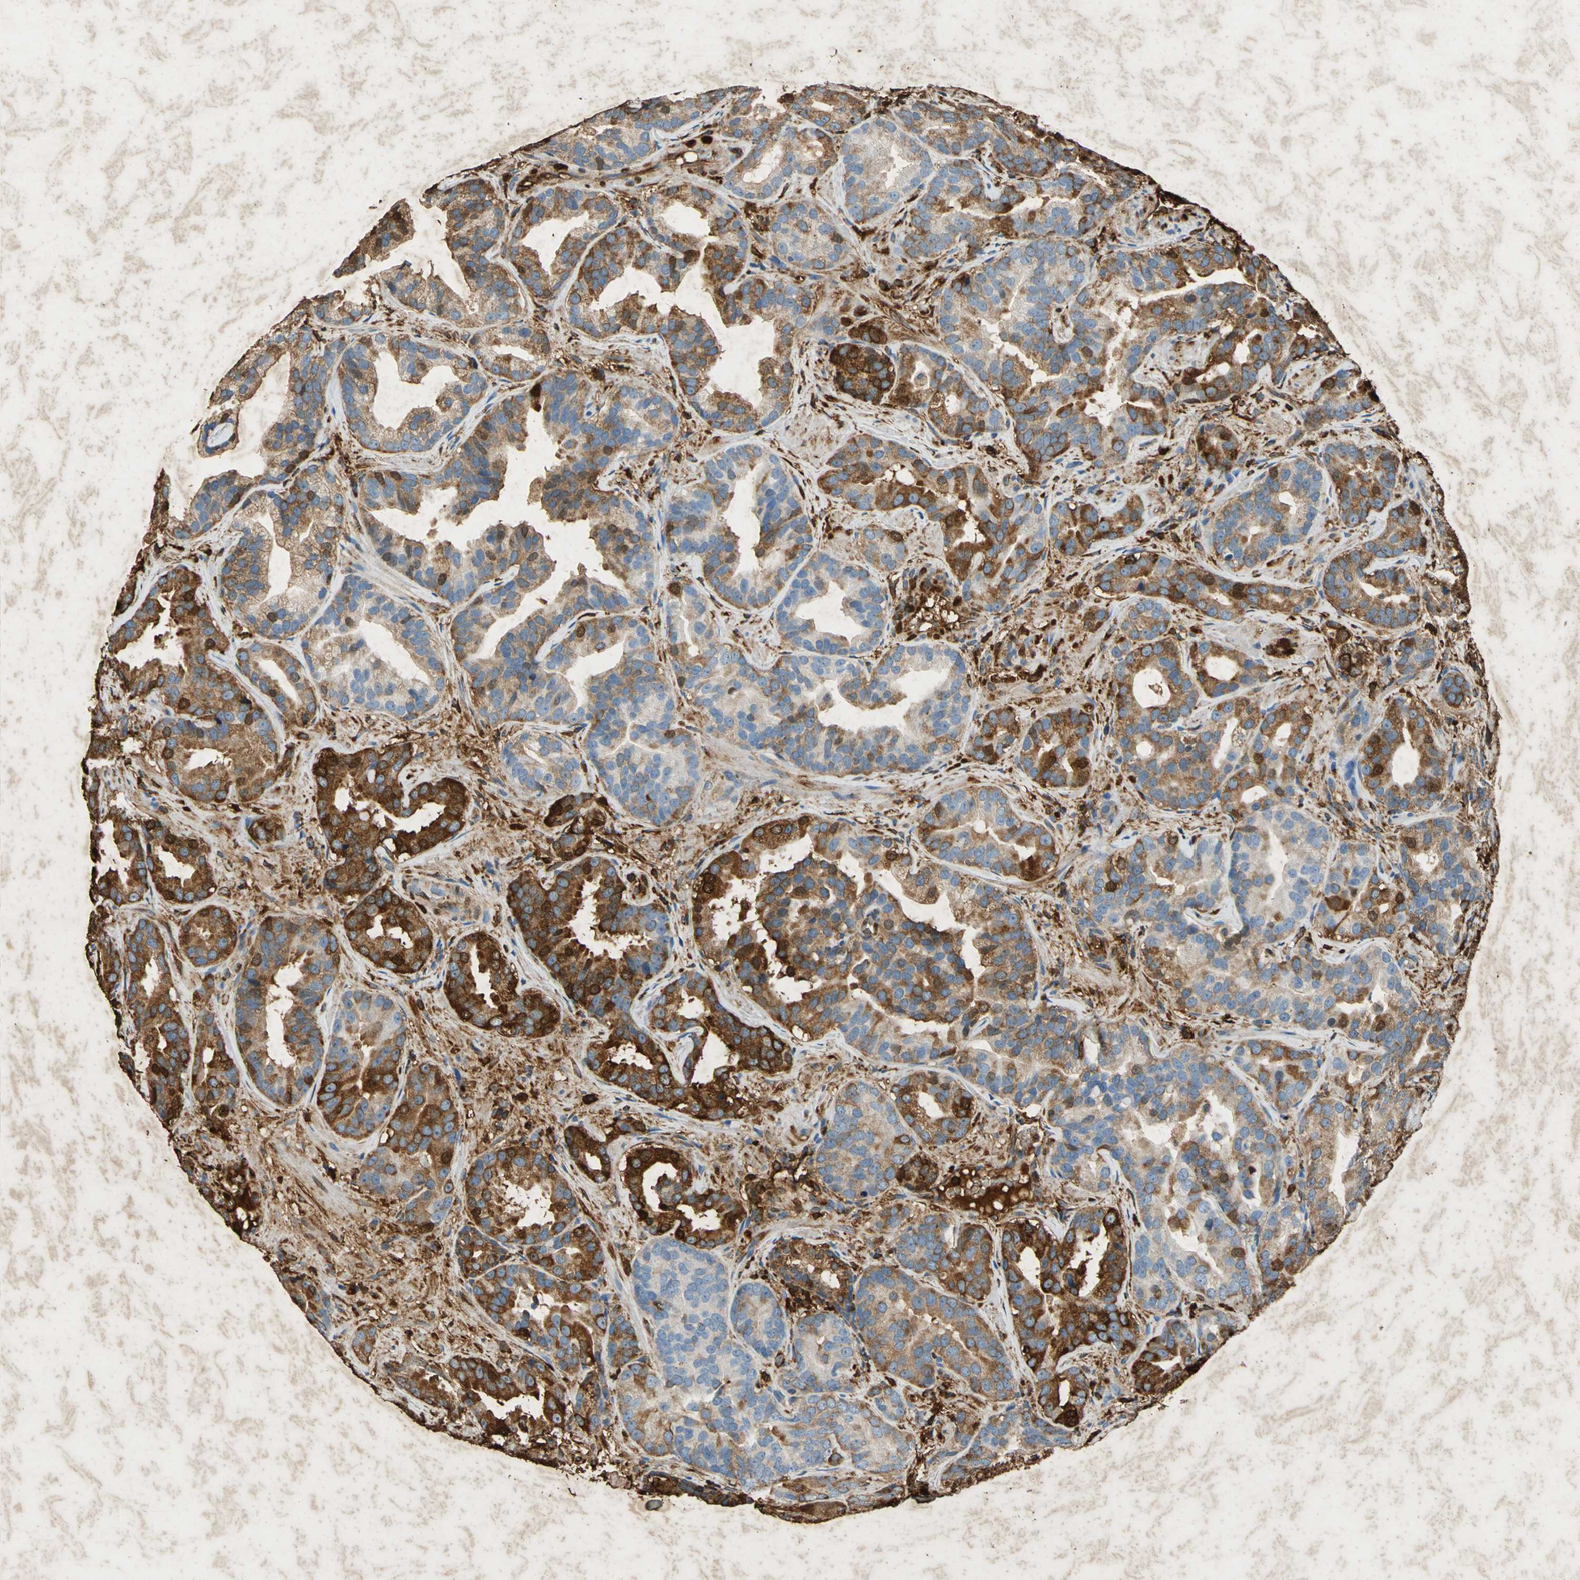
{"staining": {"intensity": "strong", "quantity": "25%-75%", "location": "cytoplasmic/membranous,nuclear"}, "tissue": "prostate cancer", "cell_type": "Tumor cells", "image_type": "cancer", "snomed": [{"axis": "morphology", "description": "Adenocarcinoma, Low grade"}, {"axis": "topography", "description": "Prostate"}], "caption": "This is a histology image of IHC staining of prostate low-grade adenocarcinoma, which shows strong expression in the cytoplasmic/membranous and nuclear of tumor cells.", "gene": "ANXA4", "patient": {"sex": "male", "age": 59}}